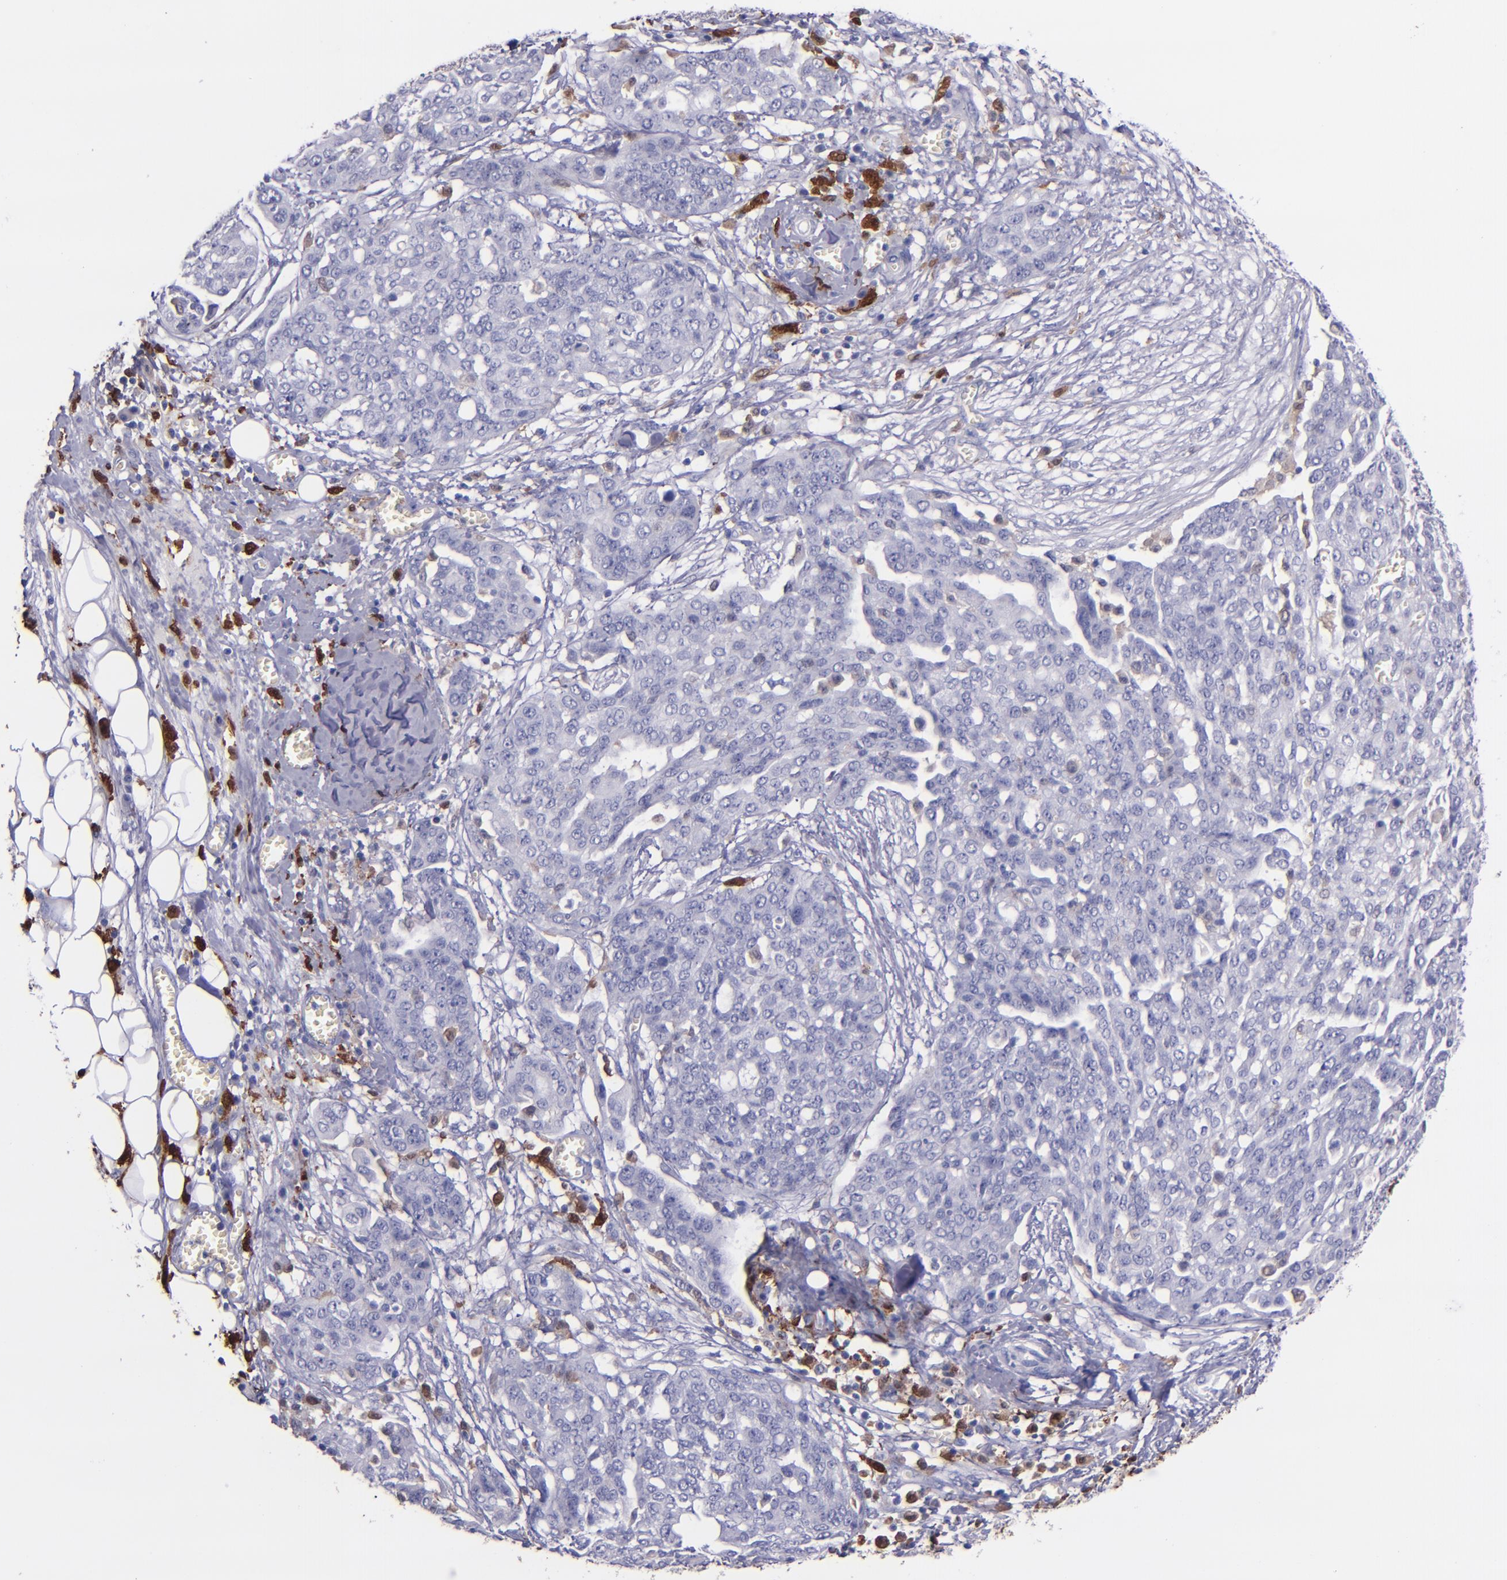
{"staining": {"intensity": "negative", "quantity": "none", "location": "none"}, "tissue": "ovarian cancer", "cell_type": "Tumor cells", "image_type": "cancer", "snomed": [{"axis": "morphology", "description": "Cystadenocarcinoma, serous, NOS"}, {"axis": "topography", "description": "Soft tissue"}, {"axis": "topography", "description": "Ovary"}], "caption": "The micrograph reveals no significant expression in tumor cells of ovarian cancer (serous cystadenocarcinoma).", "gene": "F13A1", "patient": {"sex": "female", "age": 57}}